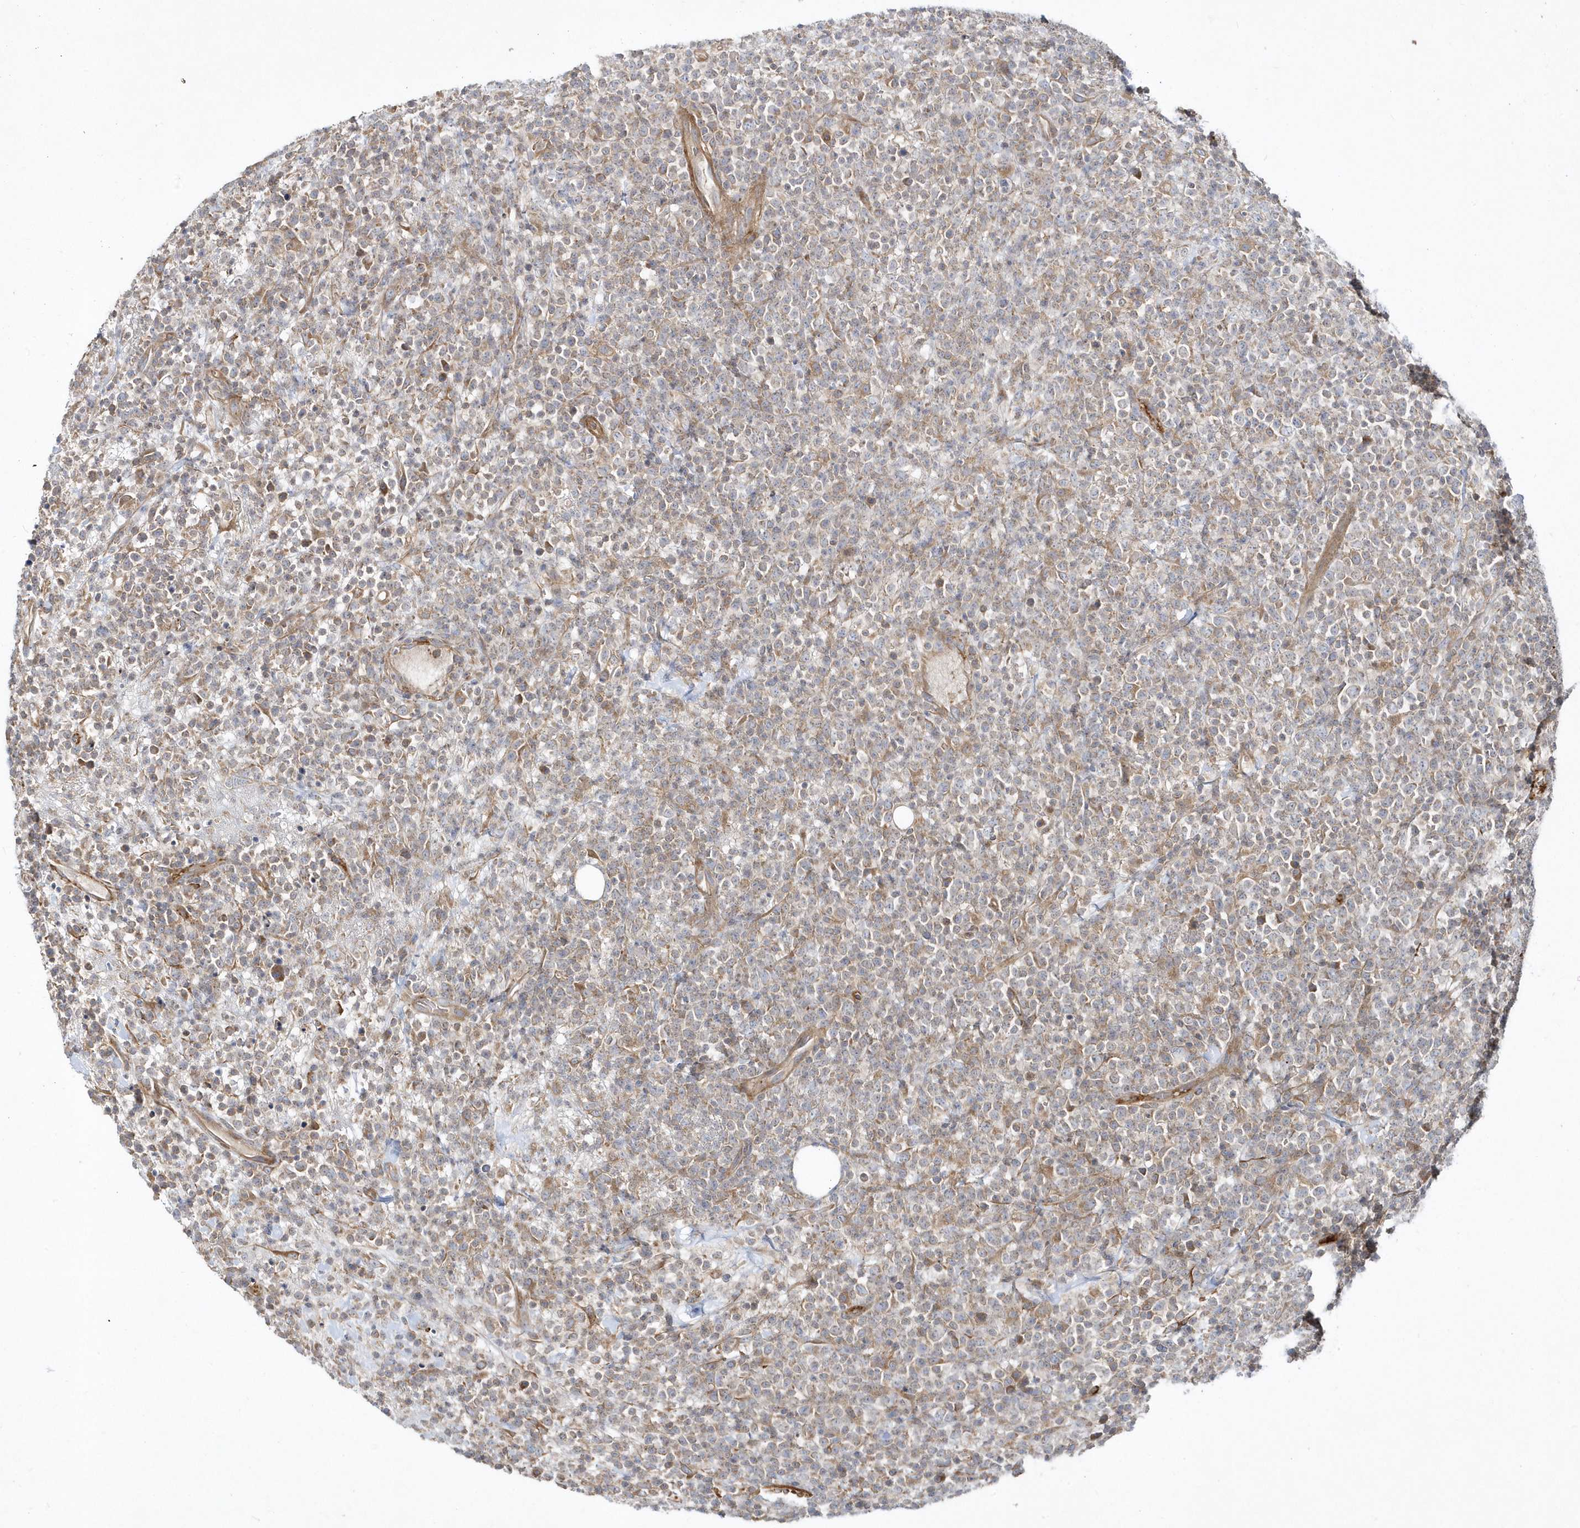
{"staining": {"intensity": "moderate", "quantity": "25%-75%", "location": "cytoplasmic/membranous"}, "tissue": "lymphoma", "cell_type": "Tumor cells", "image_type": "cancer", "snomed": [{"axis": "morphology", "description": "Malignant lymphoma, non-Hodgkin's type, High grade"}, {"axis": "topography", "description": "Colon"}], "caption": "Immunohistochemical staining of malignant lymphoma, non-Hodgkin's type (high-grade) shows medium levels of moderate cytoplasmic/membranous staining in approximately 25%-75% of tumor cells. (Brightfield microscopy of DAB IHC at high magnification).", "gene": "LEXM", "patient": {"sex": "female", "age": 53}}